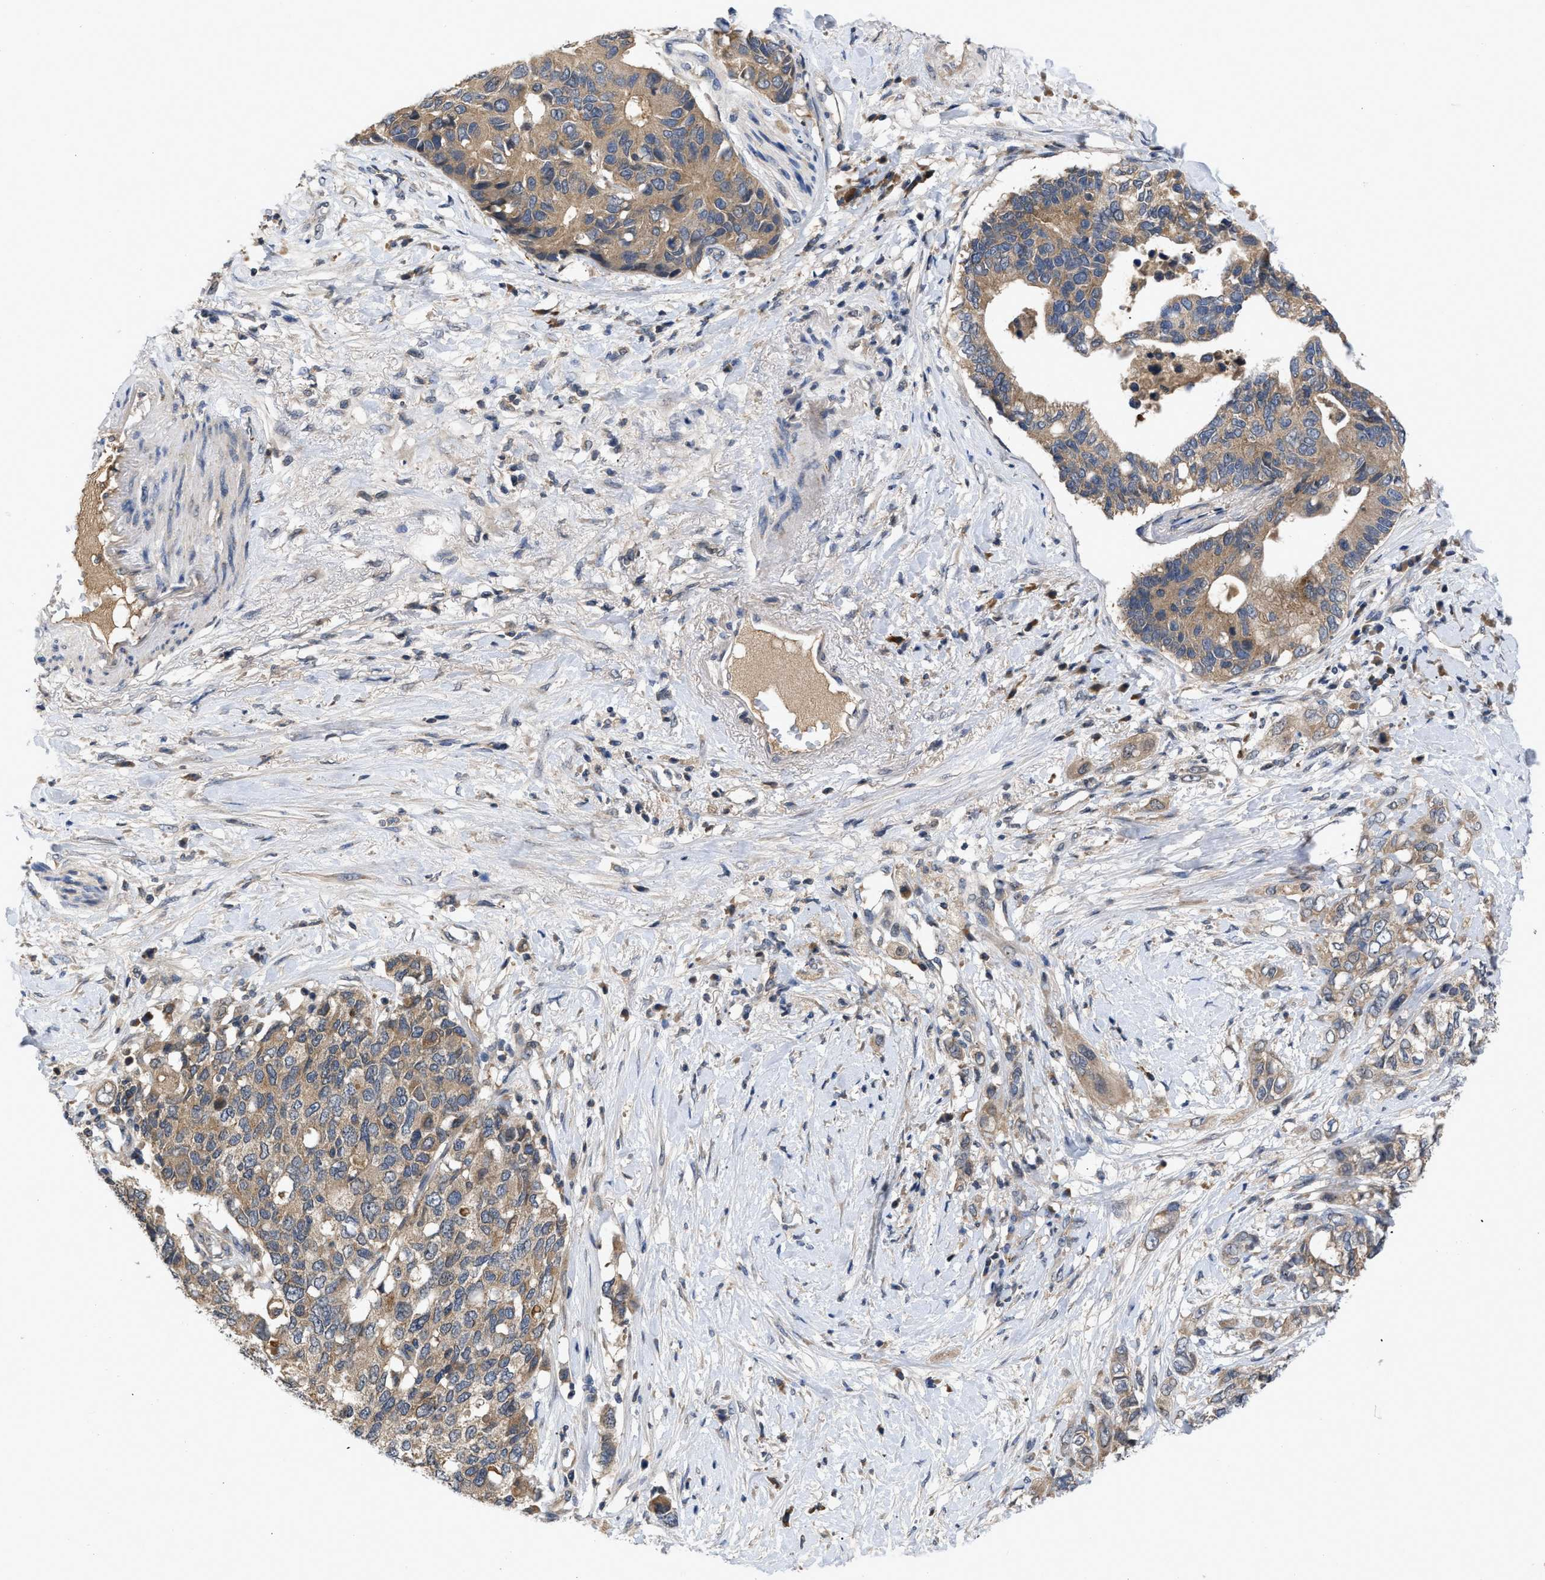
{"staining": {"intensity": "moderate", "quantity": ">75%", "location": "cytoplasmic/membranous"}, "tissue": "pancreatic cancer", "cell_type": "Tumor cells", "image_type": "cancer", "snomed": [{"axis": "morphology", "description": "Adenocarcinoma, NOS"}, {"axis": "topography", "description": "Pancreas"}], "caption": "This micrograph displays immunohistochemistry staining of pancreatic adenocarcinoma, with medium moderate cytoplasmic/membranous expression in about >75% of tumor cells.", "gene": "VPS4A", "patient": {"sex": "female", "age": 56}}